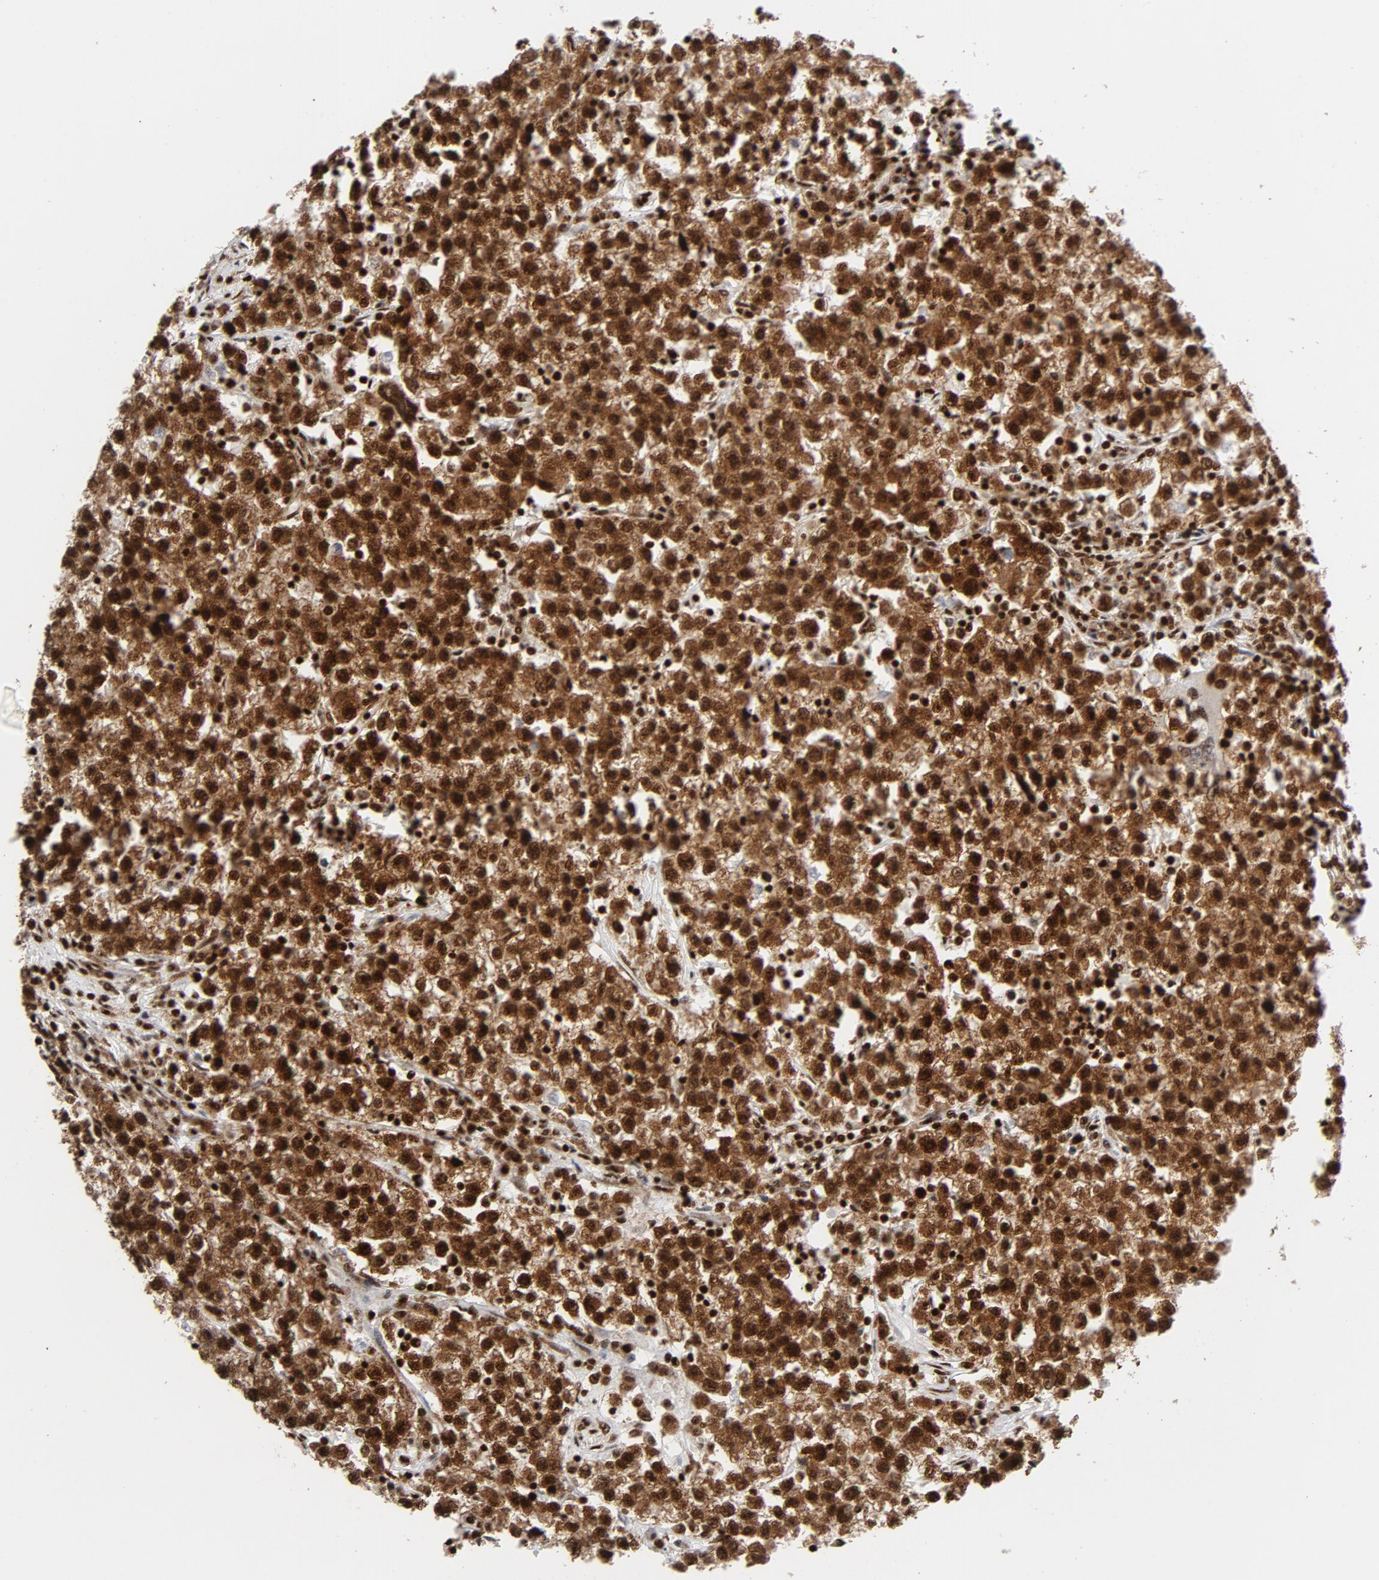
{"staining": {"intensity": "strong", "quantity": ">75%", "location": "nuclear"}, "tissue": "testis cancer", "cell_type": "Tumor cells", "image_type": "cancer", "snomed": [{"axis": "morphology", "description": "Seminoma, NOS"}, {"axis": "topography", "description": "Testis"}], "caption": "High-power microscopy captured an immunohistochemistry (IHC) image of seminoma (testis), revealing strong nuclear staining in approximately >75% of tumor cells.", "gene": "NFYB", "patient": {"sex": "male", "age": 22}}